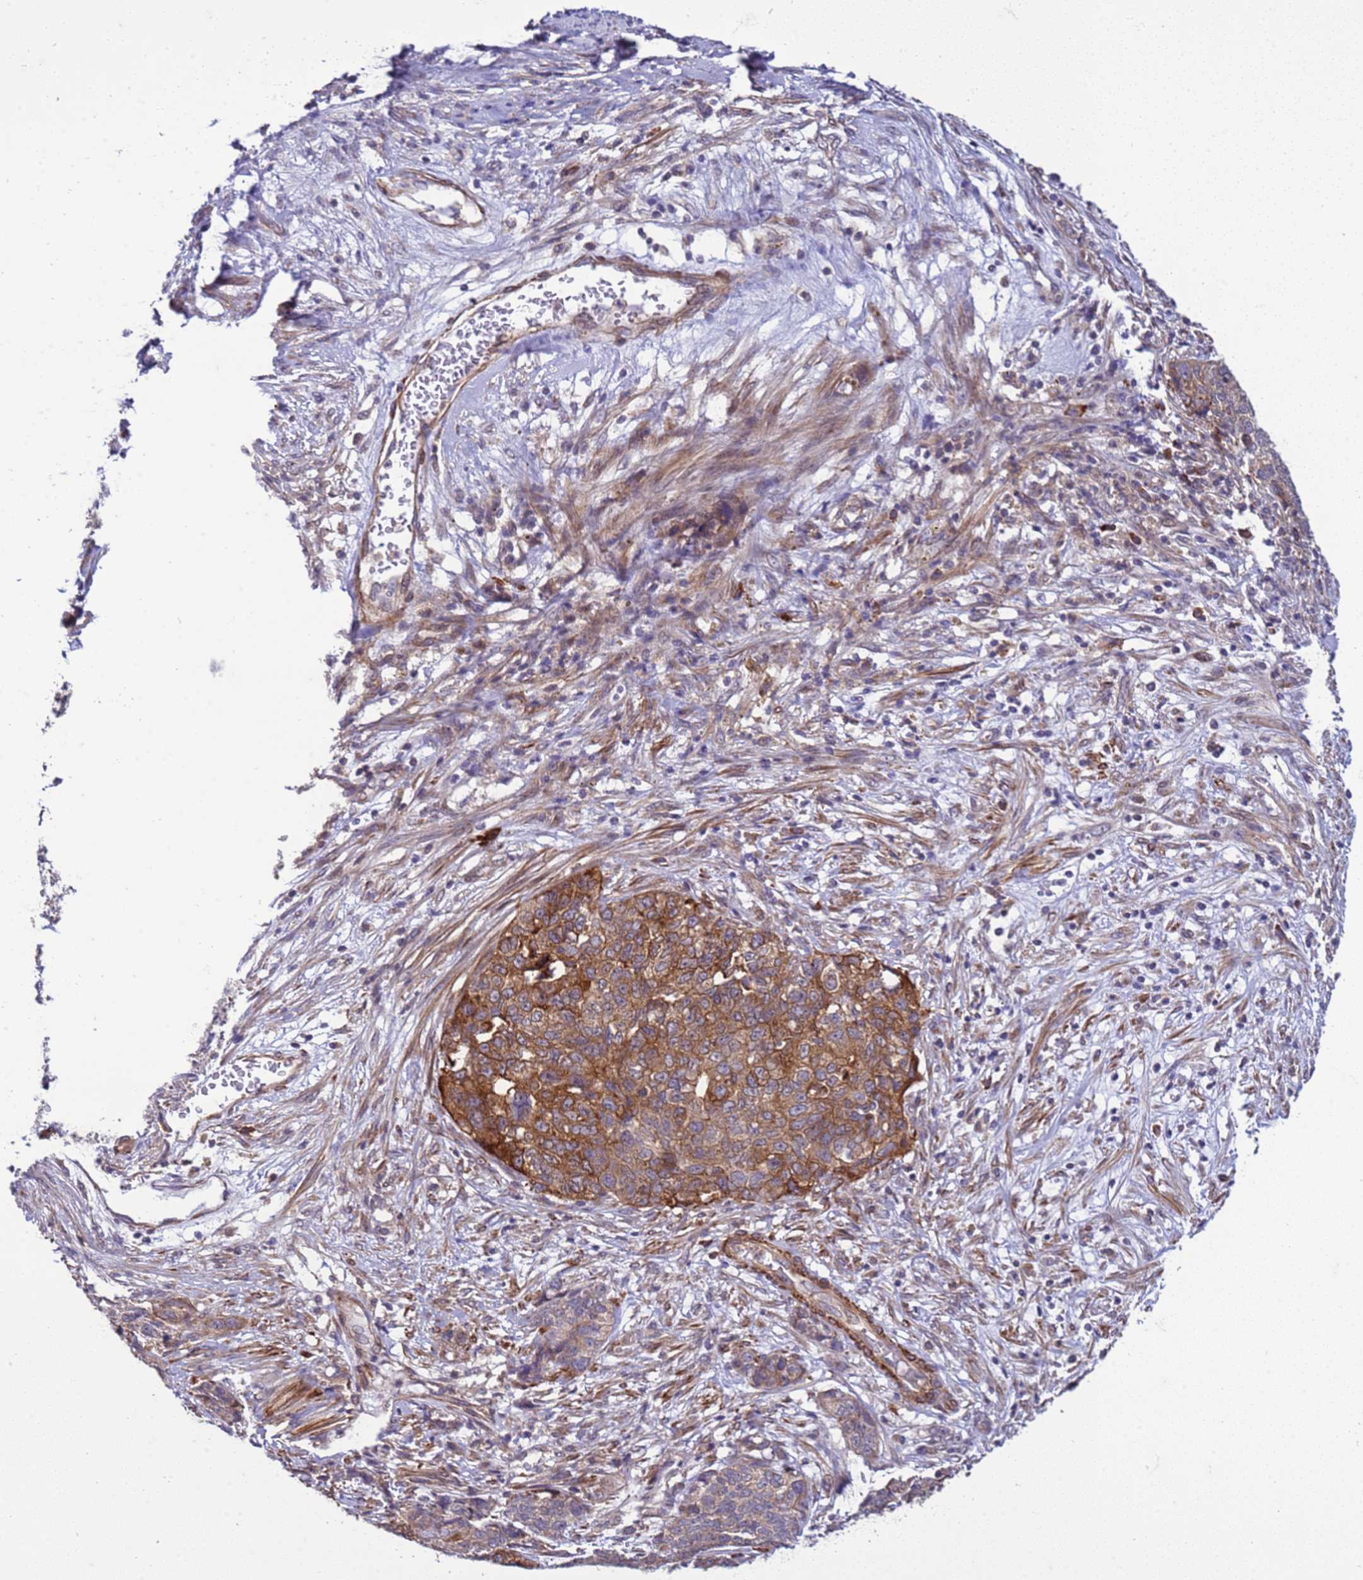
{"staining": {"intensity": "moderate", "quantity": ">75%", "location": "cytoplasmic/membranous"}, "tissue": "cervical cancer", "cell_type": "Tumor cells", "image_type": "cancer", "snomed": [{"axis": "morphology", "description": "Squamous cell carcinoma, NOS"}, {"axis": "topography", "description": "Cervix"}], "caption": "Immunohistochemical staining of human squamous cell carcinoma (cervical) exhibits medium levels of moderate cytoplasmic/membranous protein staining in about >75% of tumor cells.", "gene": "GEN1", "patient": {"sex": "female", "age": 63}}